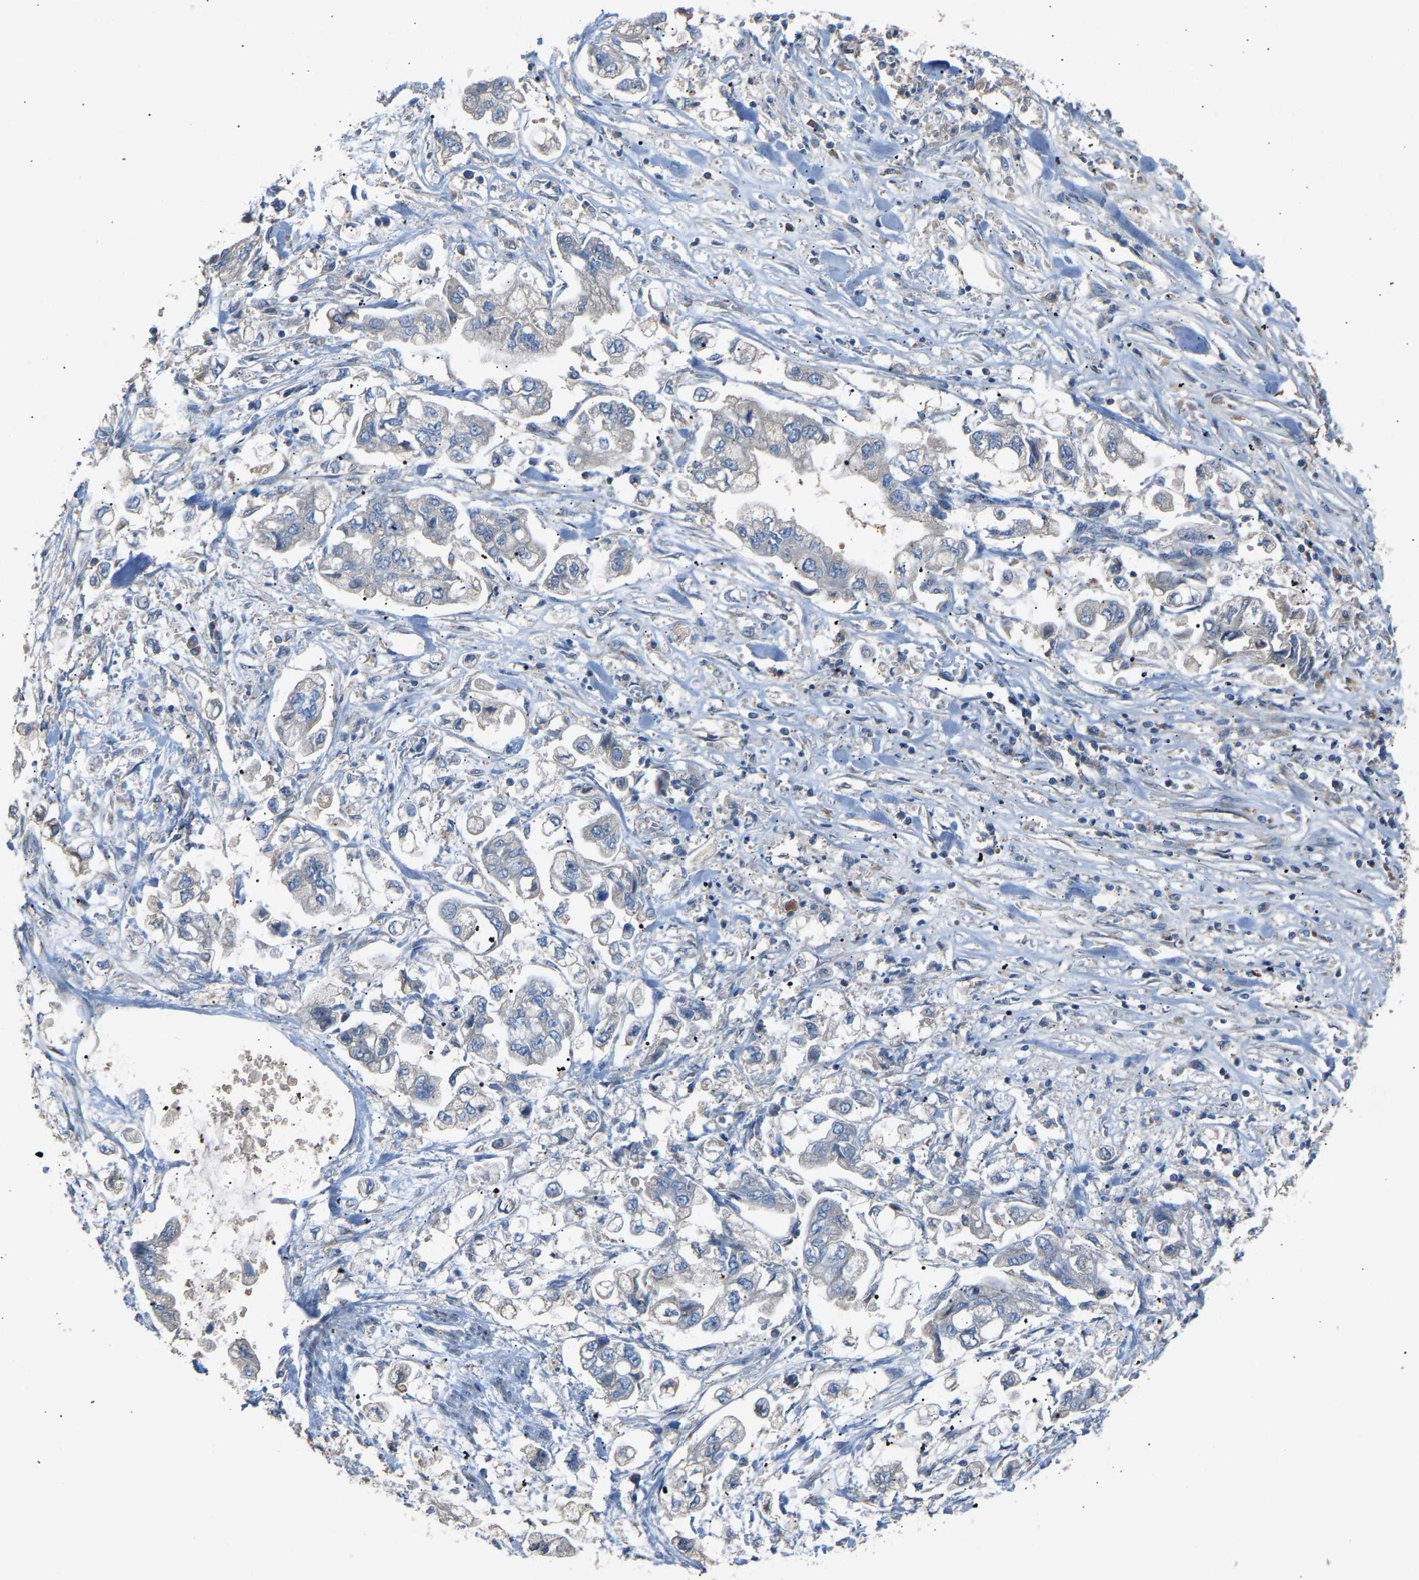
{"staining": {"intensity": "negative", "quantity": "none", "location": "none"}, "tissue": "stomach cancer", "cell_type": "Tumor cells", "image_type": "cancer", "snomed": [{"axis": "morphology", "description": "Normal tissue, NOS"}, {"axis": "morphology", "description": "Adenocarcinoma, NOS"}, {"axis": "topography", "description": "Stomach"}], "caption": "This is an immunohistochemistry histopathology image of human adenocarcinoma (stomach). There is no positivity in tumor cells.", "gene": "RGP1", "patient": {"sex": "male", "age": 62}}